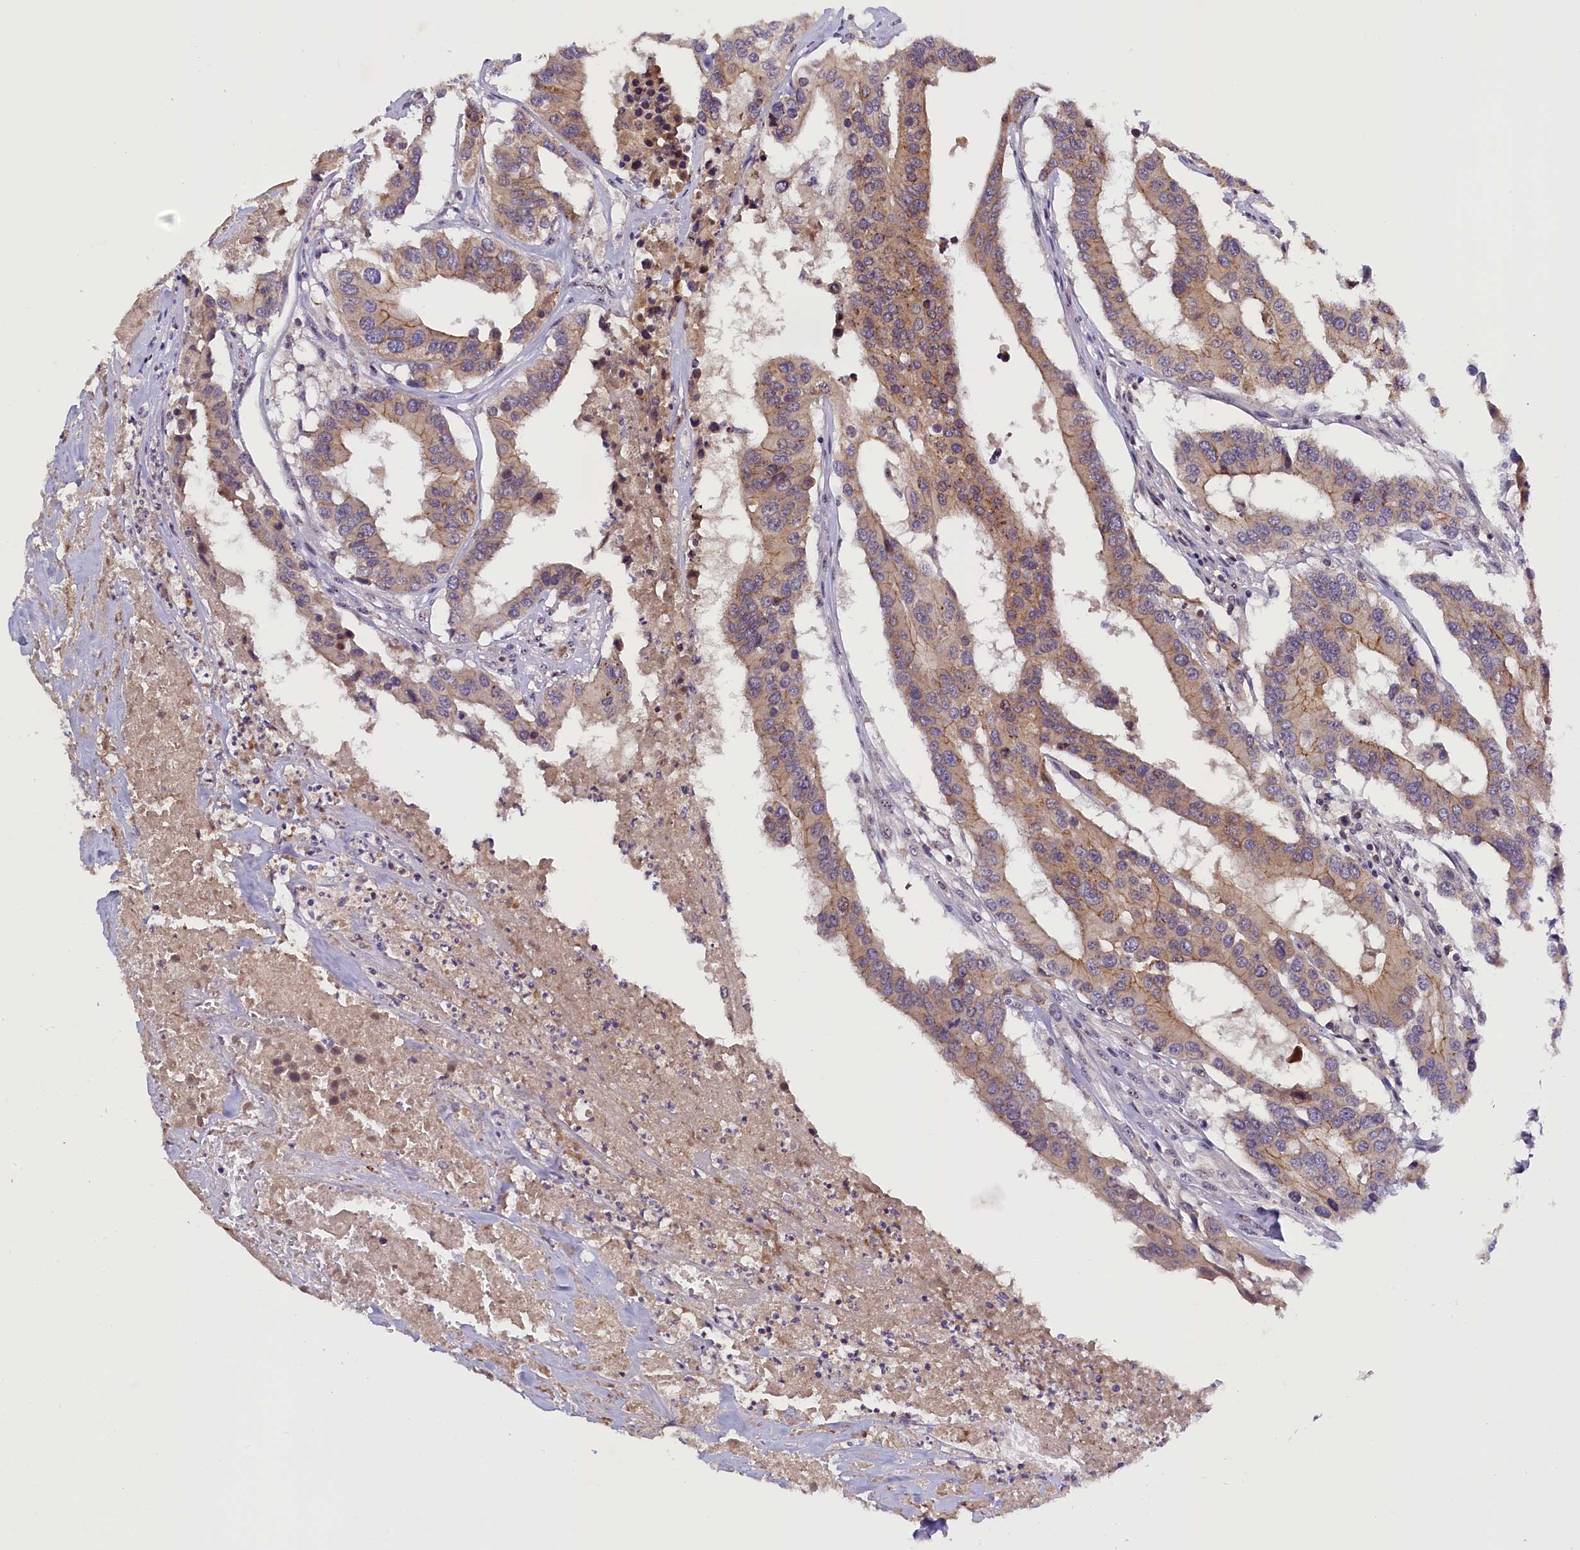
{"staining": {"intensity": "weak", "quantity": "25%-75%", "location": "cytoplasmic/membranous"}, "tissue": "colorectal cancer", "cell_type": "Tumor cells", "image_type": "cancer", "snomed": [{"axis": "morphology", "description": "Adenocarcinoma, NOS"}, {"axis": "topography", "description": "Colon"}], "caption": "Brown immunohistochemical staining in human colorectal adenocarcinoma shows weak cytoplasmic/membranous expression in approximately 25%-75% of tumor cells.", "gene": "ENKD1", "patient": {"sex": "male", "age": 77}}